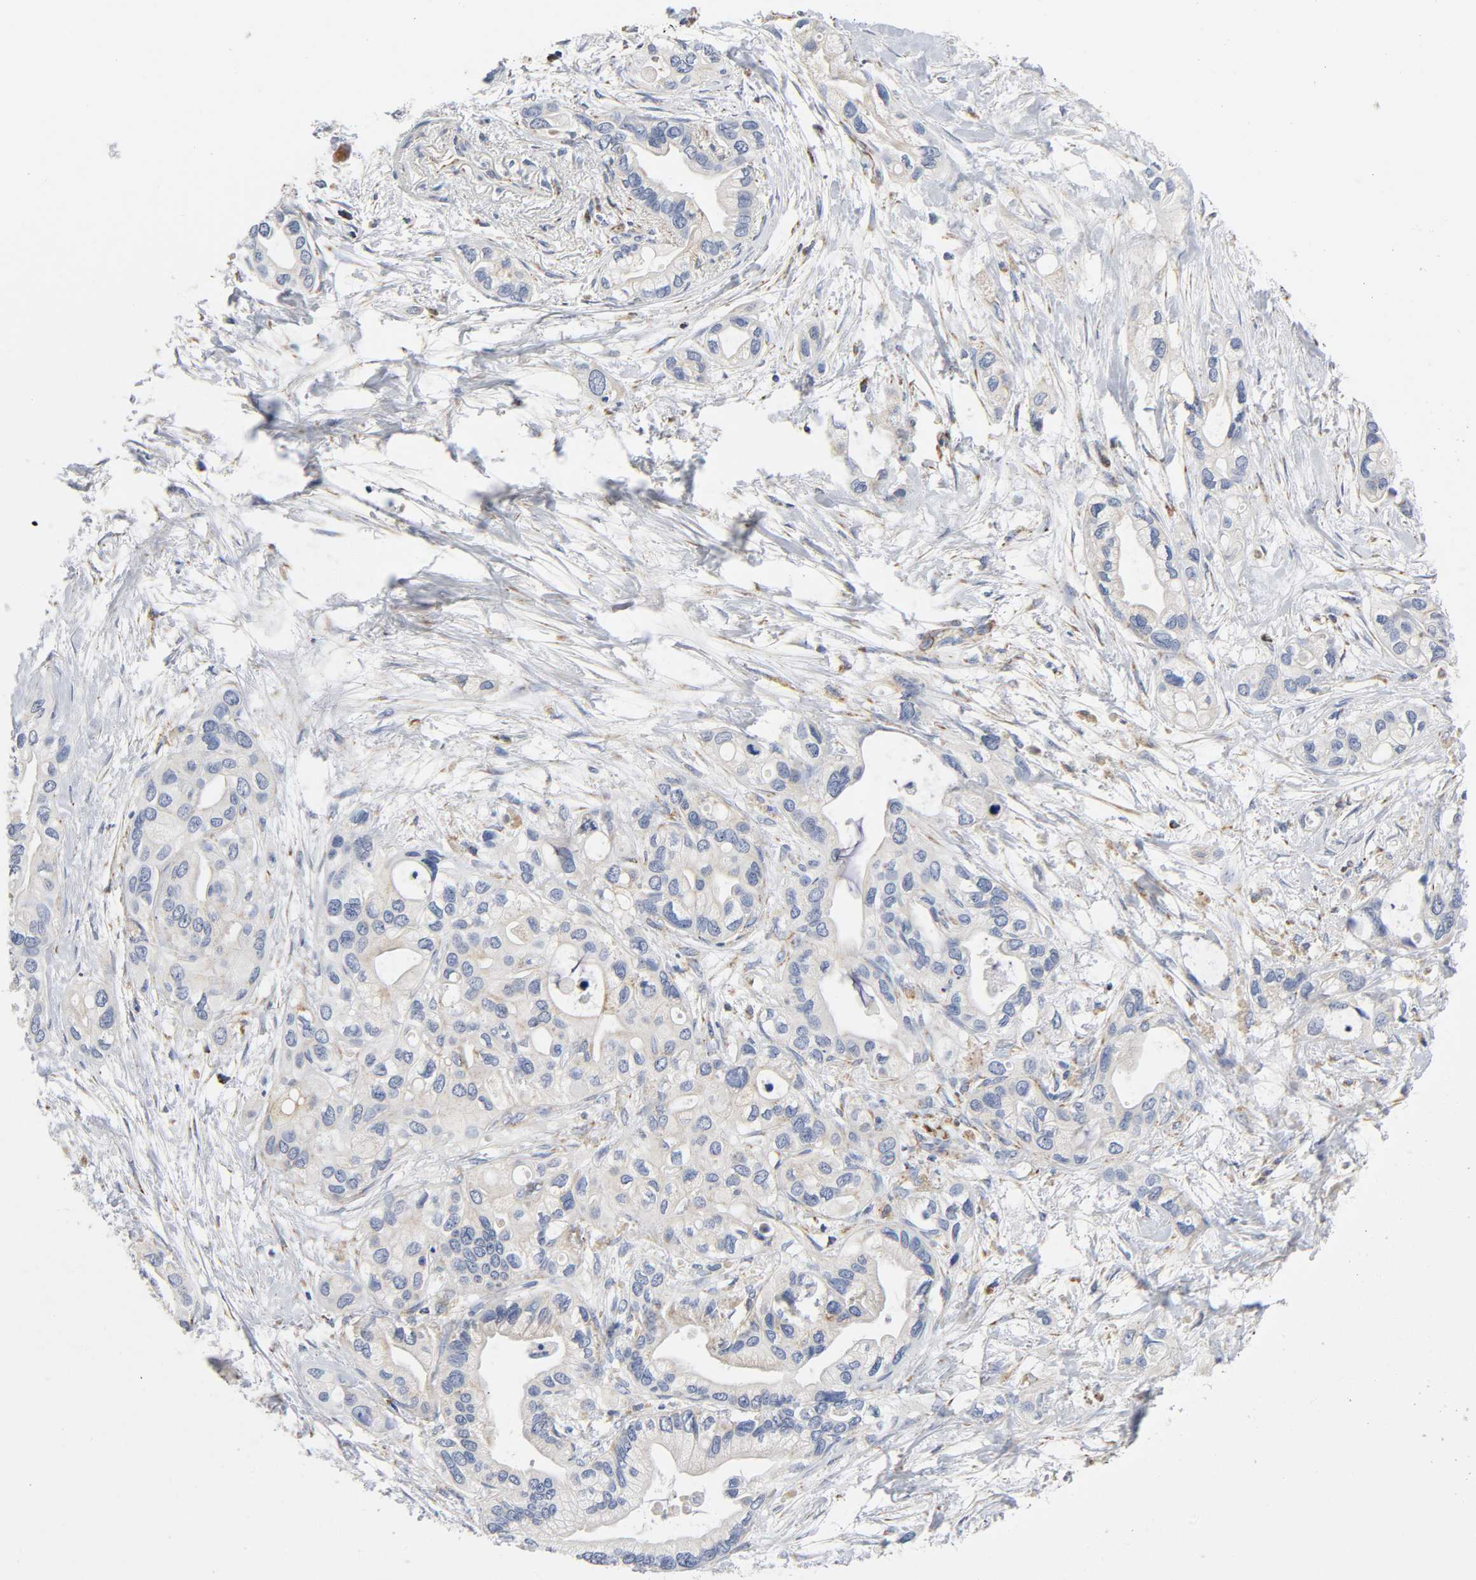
{"staining": {"intensity": "negative", "quantity": "none", "location": "none"}, "tissue": "pancreatic cancer", "cell_type": "Tumor cells", "image_type": "cancer", "snomed": [{"axis": "morphology", "description": "Adenocarcinoma, NOS"}, {"axis": "topography", "description": "Pancreas"}], "caption": "Photomicrograph shows no protein expression in tumor cells of adenocarcinoma (pancreatic) tissue.", "gene": "BAK1", "patient": {"sex": "female", "age": 73}}